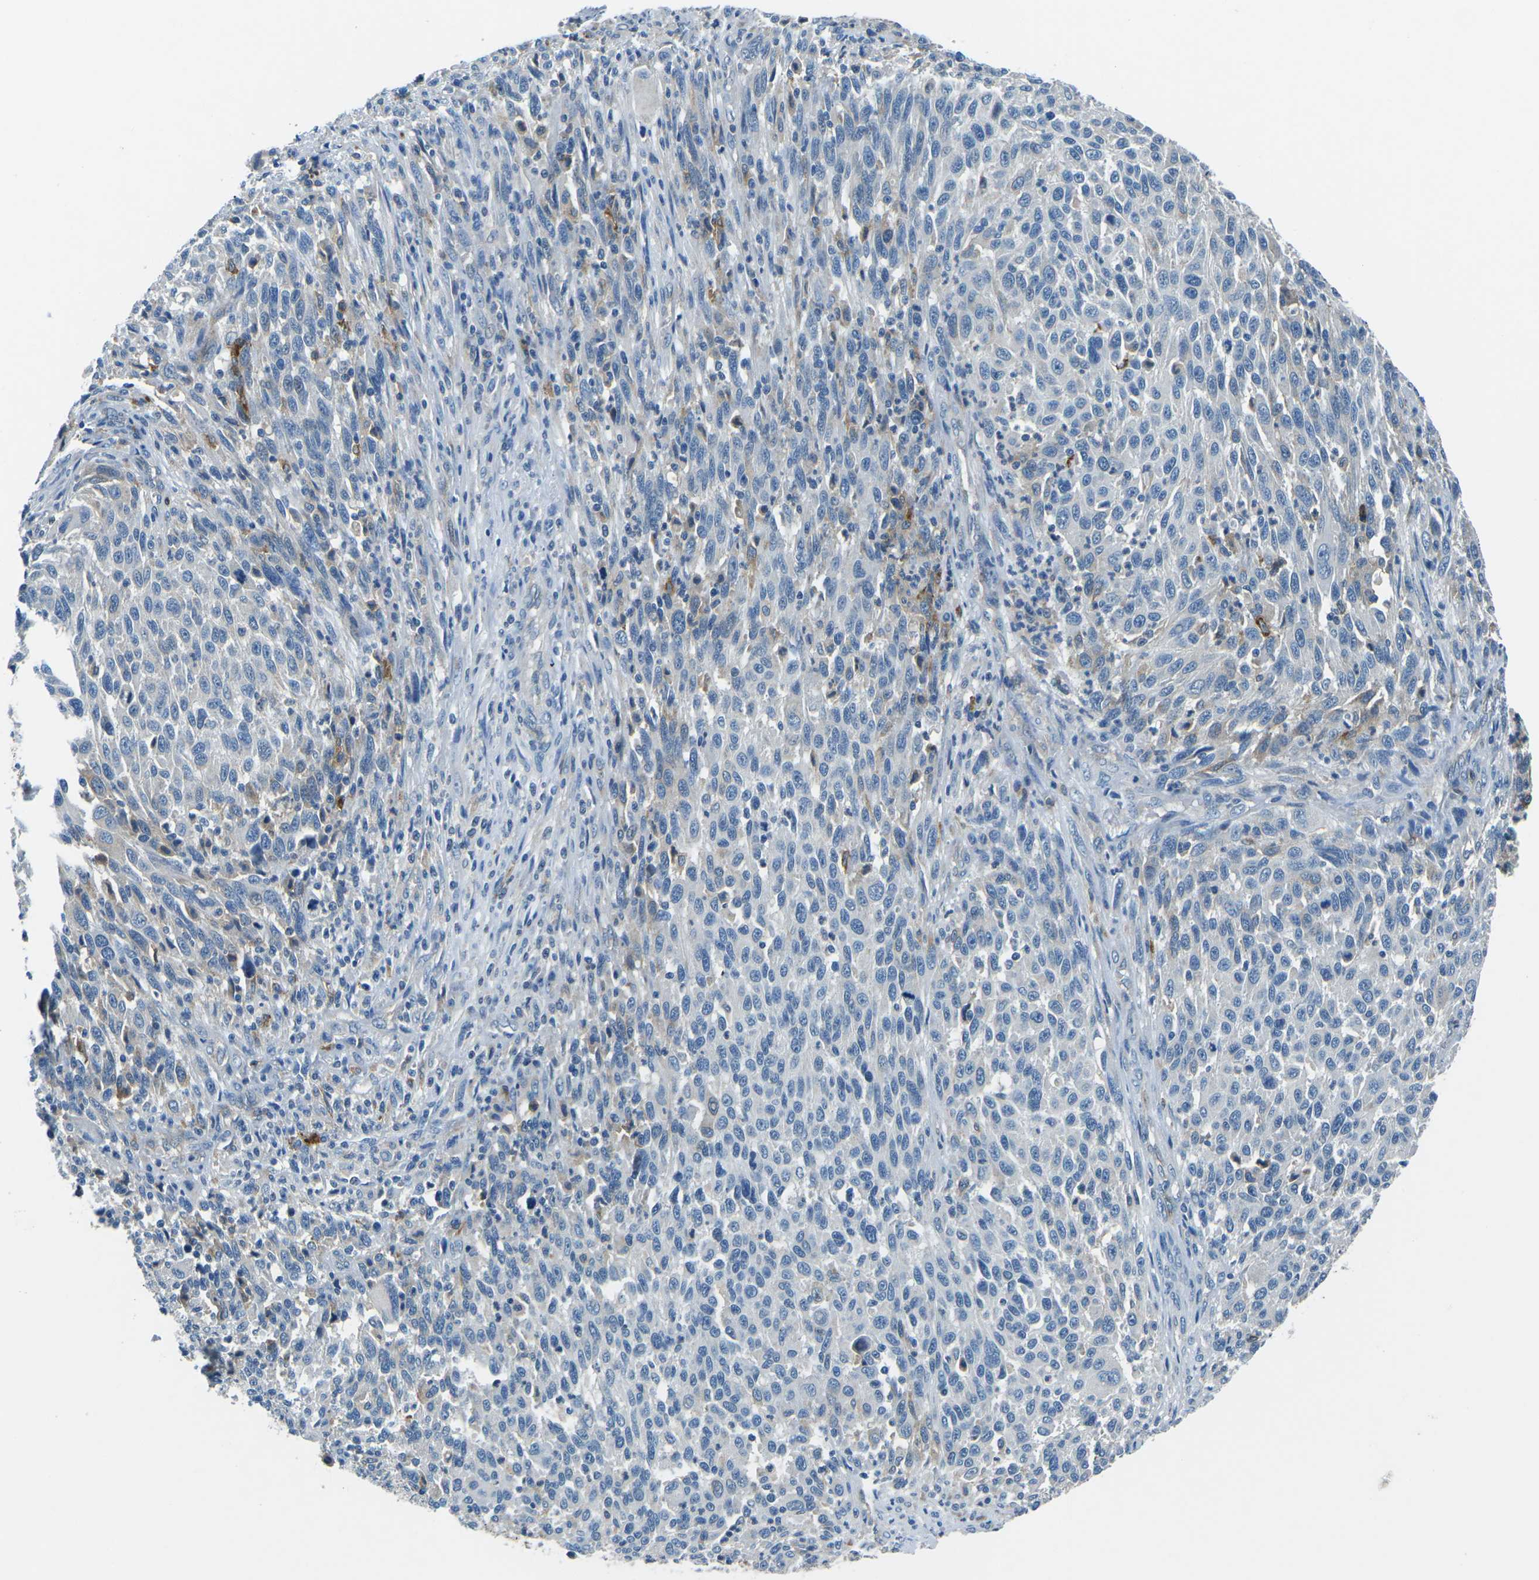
{"staining": {"intensity": "negative", "quantity": "none", "location": "none"}, "tissue": "melanoma", "cell_type": "Tumor cells", "image_type": "cancer", "snomed": [{"axis": "morphology", "description": "Malignant melanoma, Metastatic site"}, {"axis": "topography", "description": "Lymph node"}], "caption": "Tumor cells show no significant protein positivity in malignant melanoma (metastatic site).", "gene": "CD1D", "patient": {"sex": "male", "age": 61}}